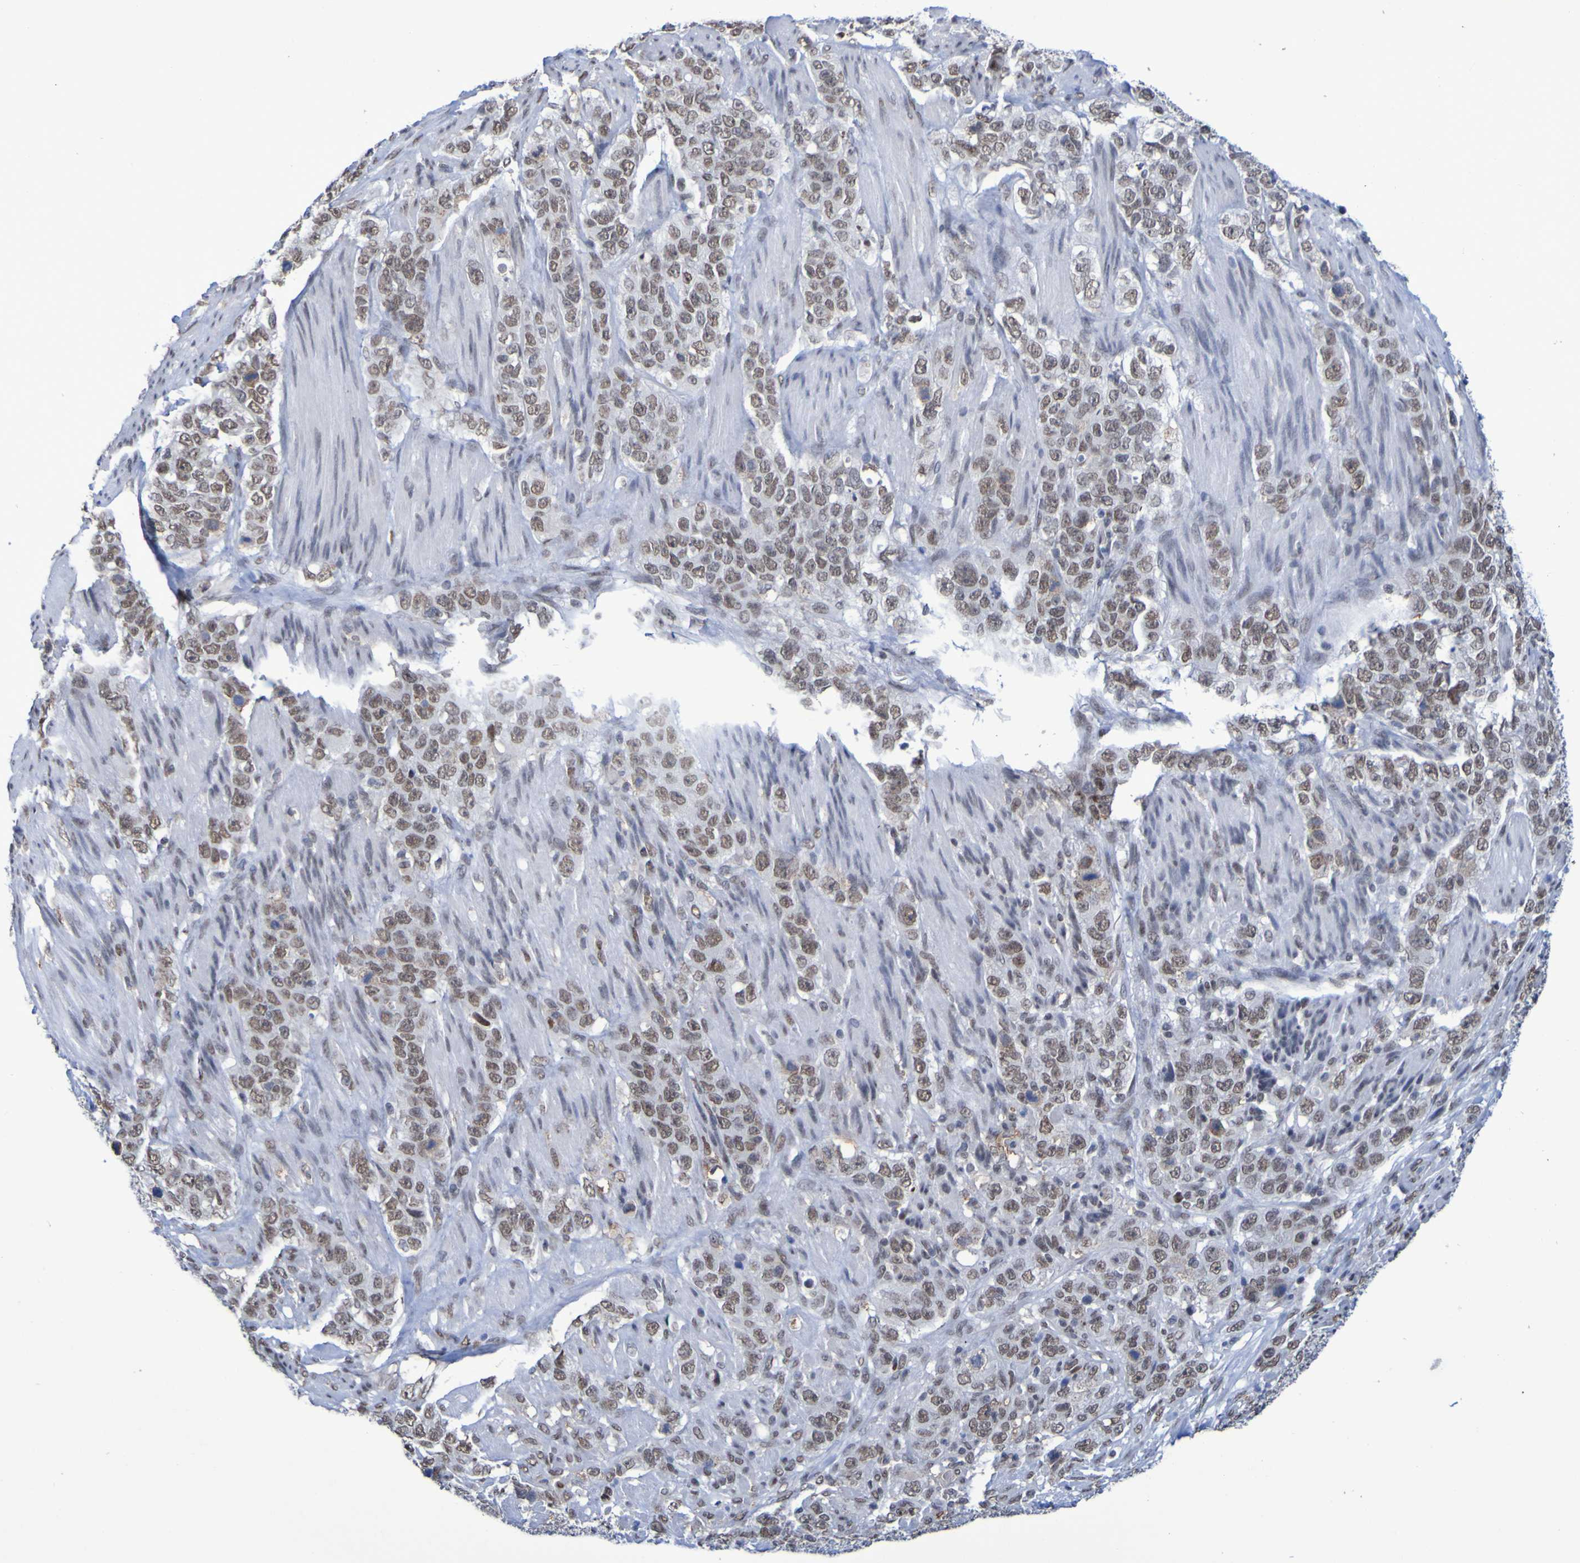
{"staining": {"intensity": "moderate", "quantity": ">75%", "location": "nuclear"}, "tissue": "stomach cancer", "cell_type": "Tumor cells", "image_type": "cancer", "snomed": [{"axis": "morphology", "description": "Adenocarcinoma, NOS"}, {"axis": "topography", "description": "Stomach"}], "caption": "Stomach cancer (adenocarcinoma) tissue shows moderate nuclear expression in approximately >75% of tumor cells, visualized by immunohistochemistry.", "gene": "MRTFB", "patient": {"sex": "male", "age": 48}}